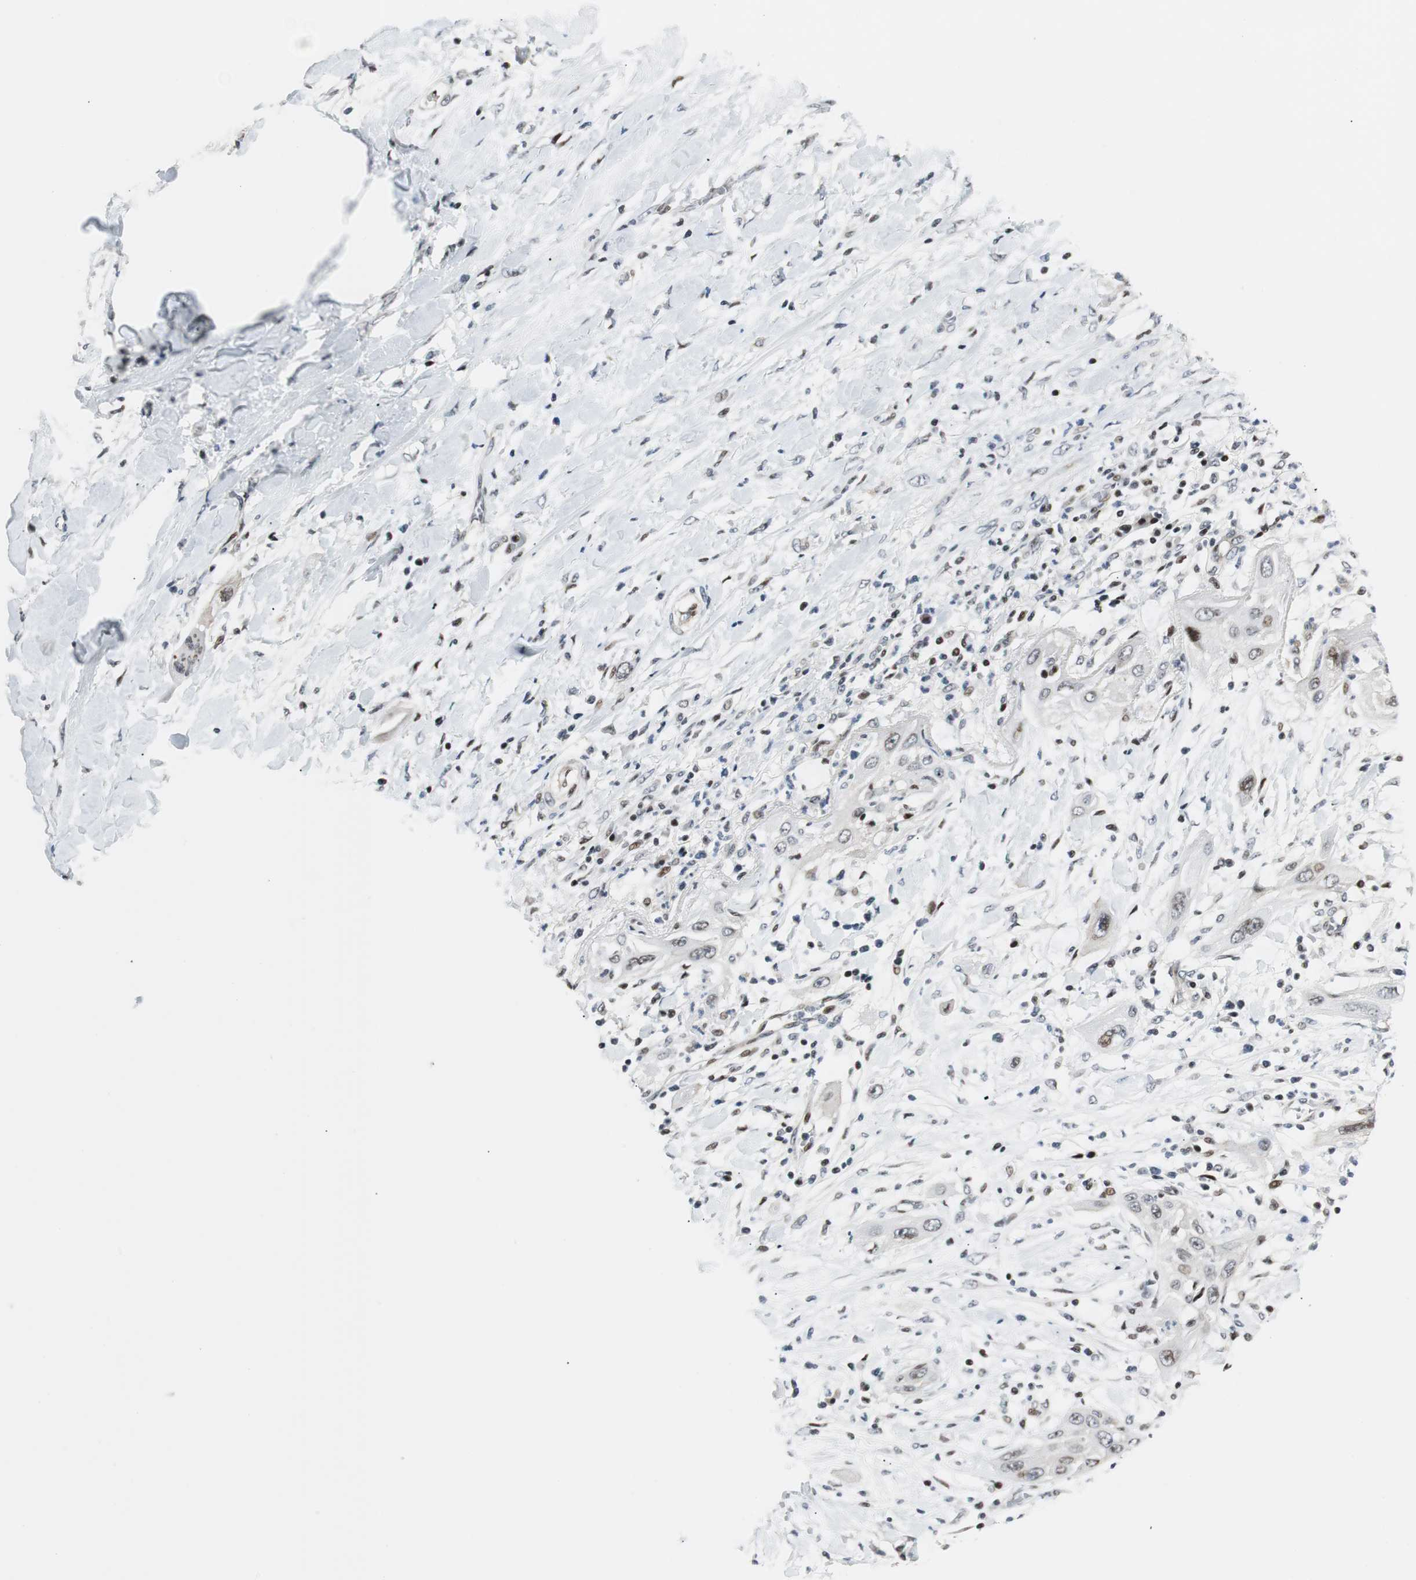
{"staining": {"intensity": "moderate", "quantity": "<25%", "location": "nuclear"}, "tissue": "lung cancer", "cell_type": "Tumor cells", "image_type": "cancer", "snomed": [{"axis": "morphology", "description": "Squamous cell carcinoma, NOS"}, {"axis": "topography", "description": "Lung"}], "caption": "There is low levels of moderate nuclear positivity in tumor cells of lung cancer (squamous cell carcinoma), as demonstrated by immunohistochemical staining (brown color).", "gene": "RAD1", "patient": {"sex": "female", "age": 47}}